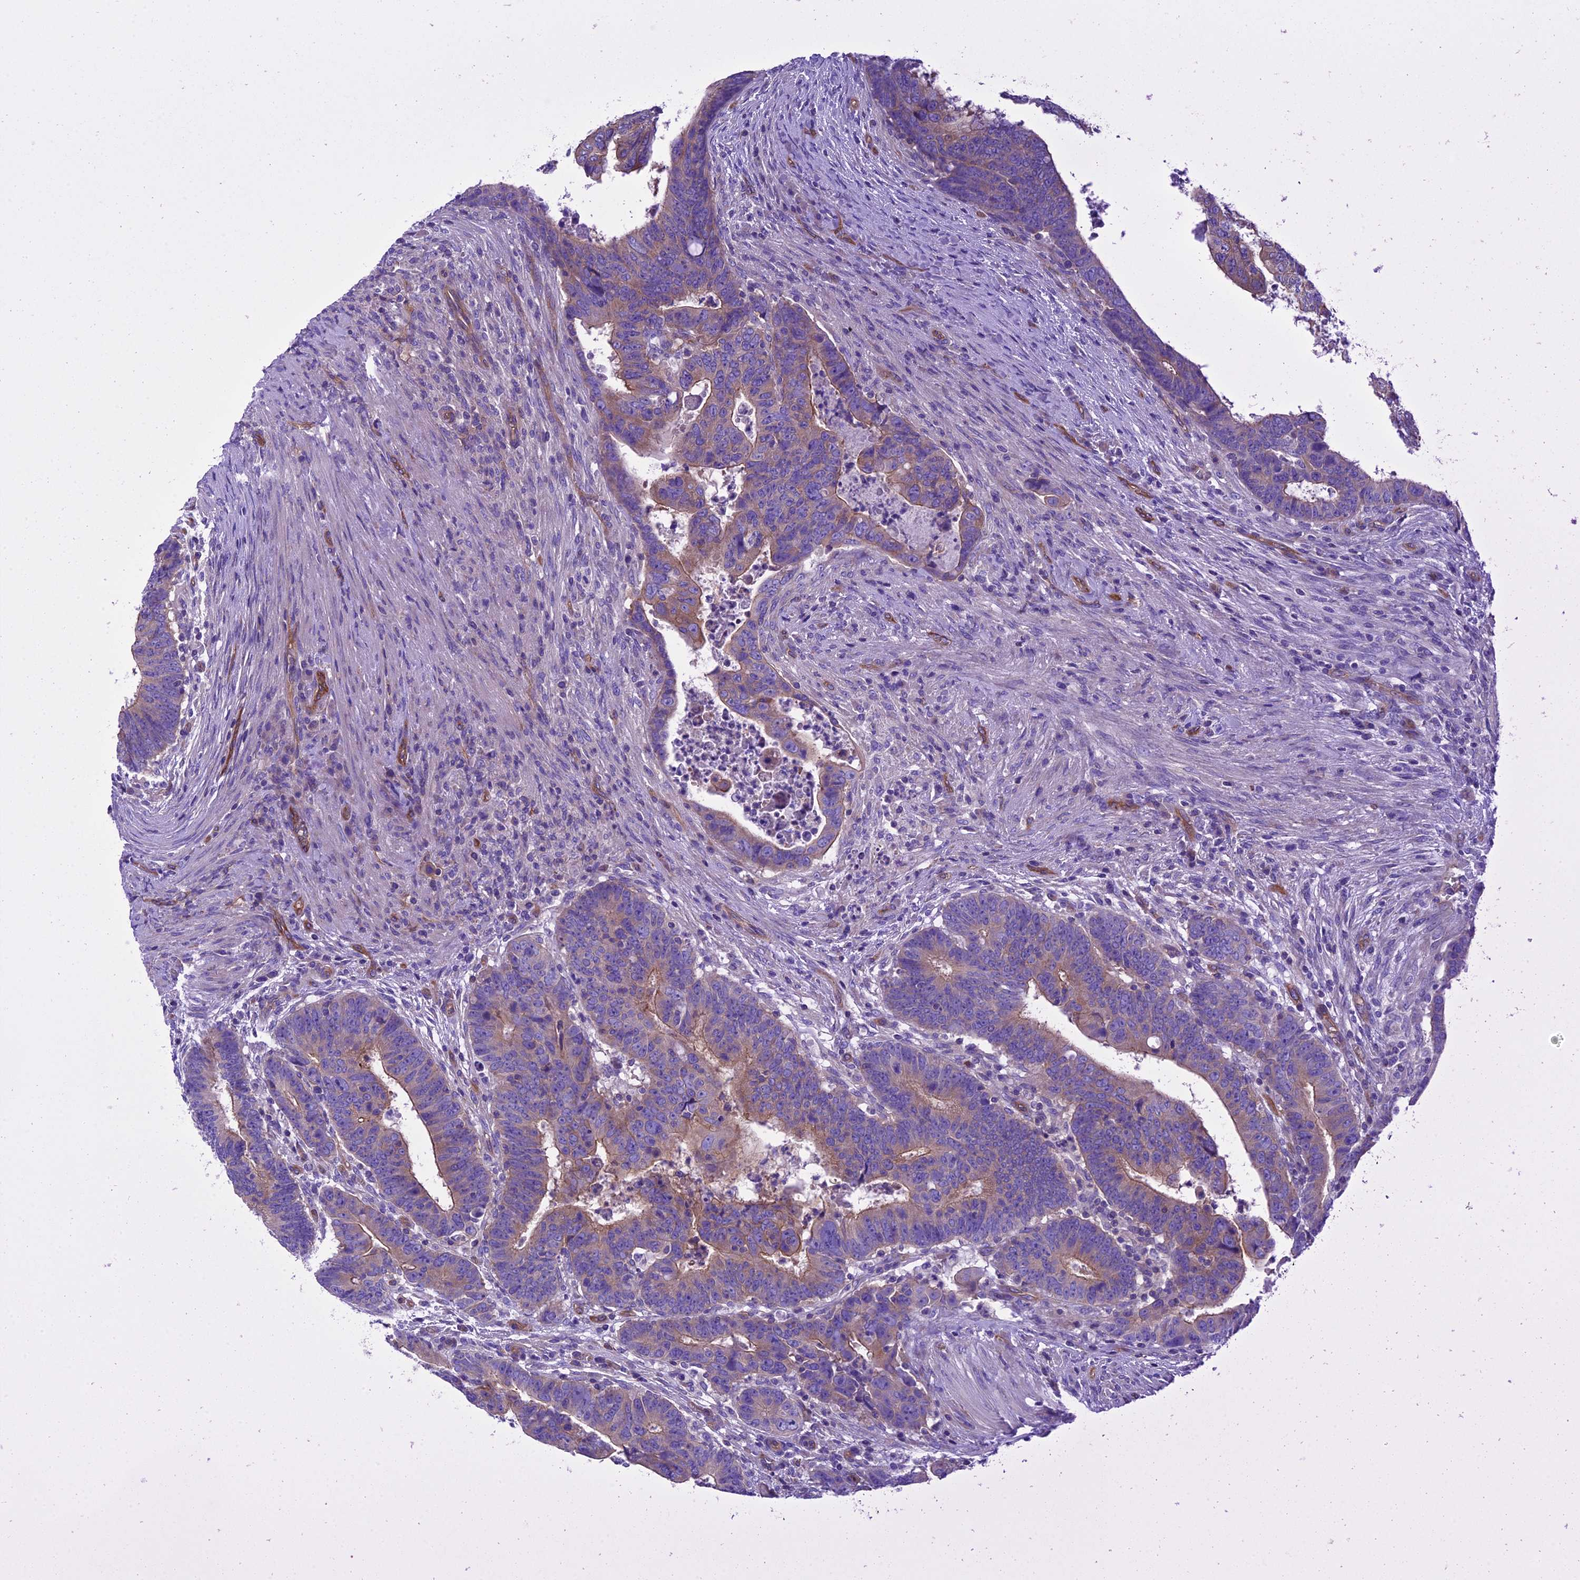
{"staining": {"intensity": "moderate", "quantity": "25%-75%", "location": "cytoplasmic/membranous"}, "tissue": "colorectal cancer", "cell_type": "Tumor cells", "image_type": "cancer", "snomed": [{"axis": "morphology", "description": "Normal tissue, NOS"}, {"axis": "morphology", "description": "Adenocarcinoma, NOS"}, {"axis": "topography", "description": "Rectum"}], "caption": "Protein analysis of colorectal cancer (adenocarcinoma) tissue displays moderate cytoplasmic/membranous staining in about 25%-75% of tumor cells.", "gene": "PPFIA3", "patient": {"sex": "female", "age": 65}}